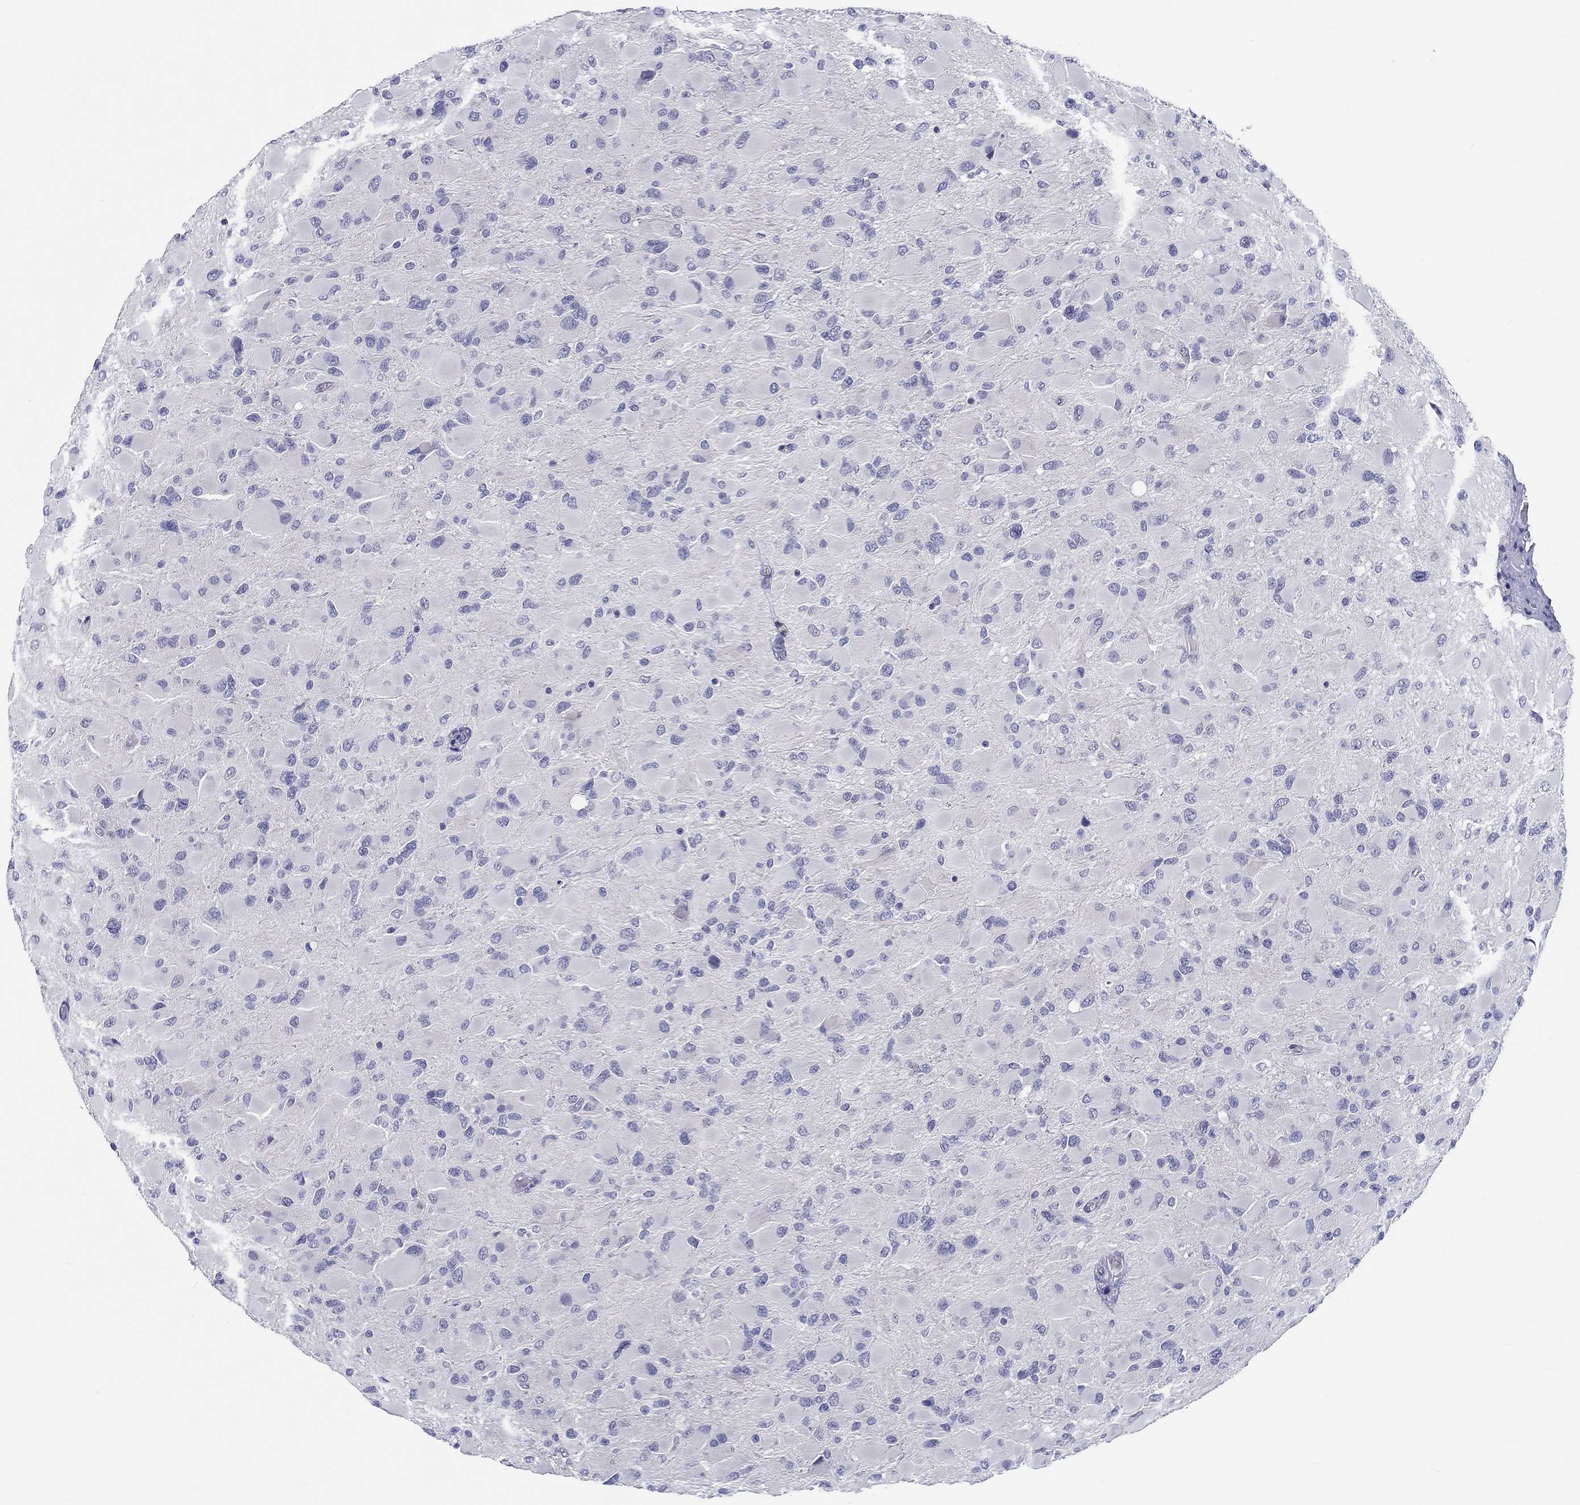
{"staining": {"intensity": "negative", "quantity": "none", "location": "none"}, "tissue": "glioma", "cell_type": "Tumor cells", "image_type": "cancer", "snomed": [{"axis": "morphology", "description": "Glioma, malignant, High grade"}, {"axis": "topography", "description": "Cerebral cortex"}], "caption": "This is an immunohistochemistry image of malignant glioma (high-grade). There is no staining in tumor cells.", "gene": "CRYGD", "patient": {"sex": "female", "age": 36}}